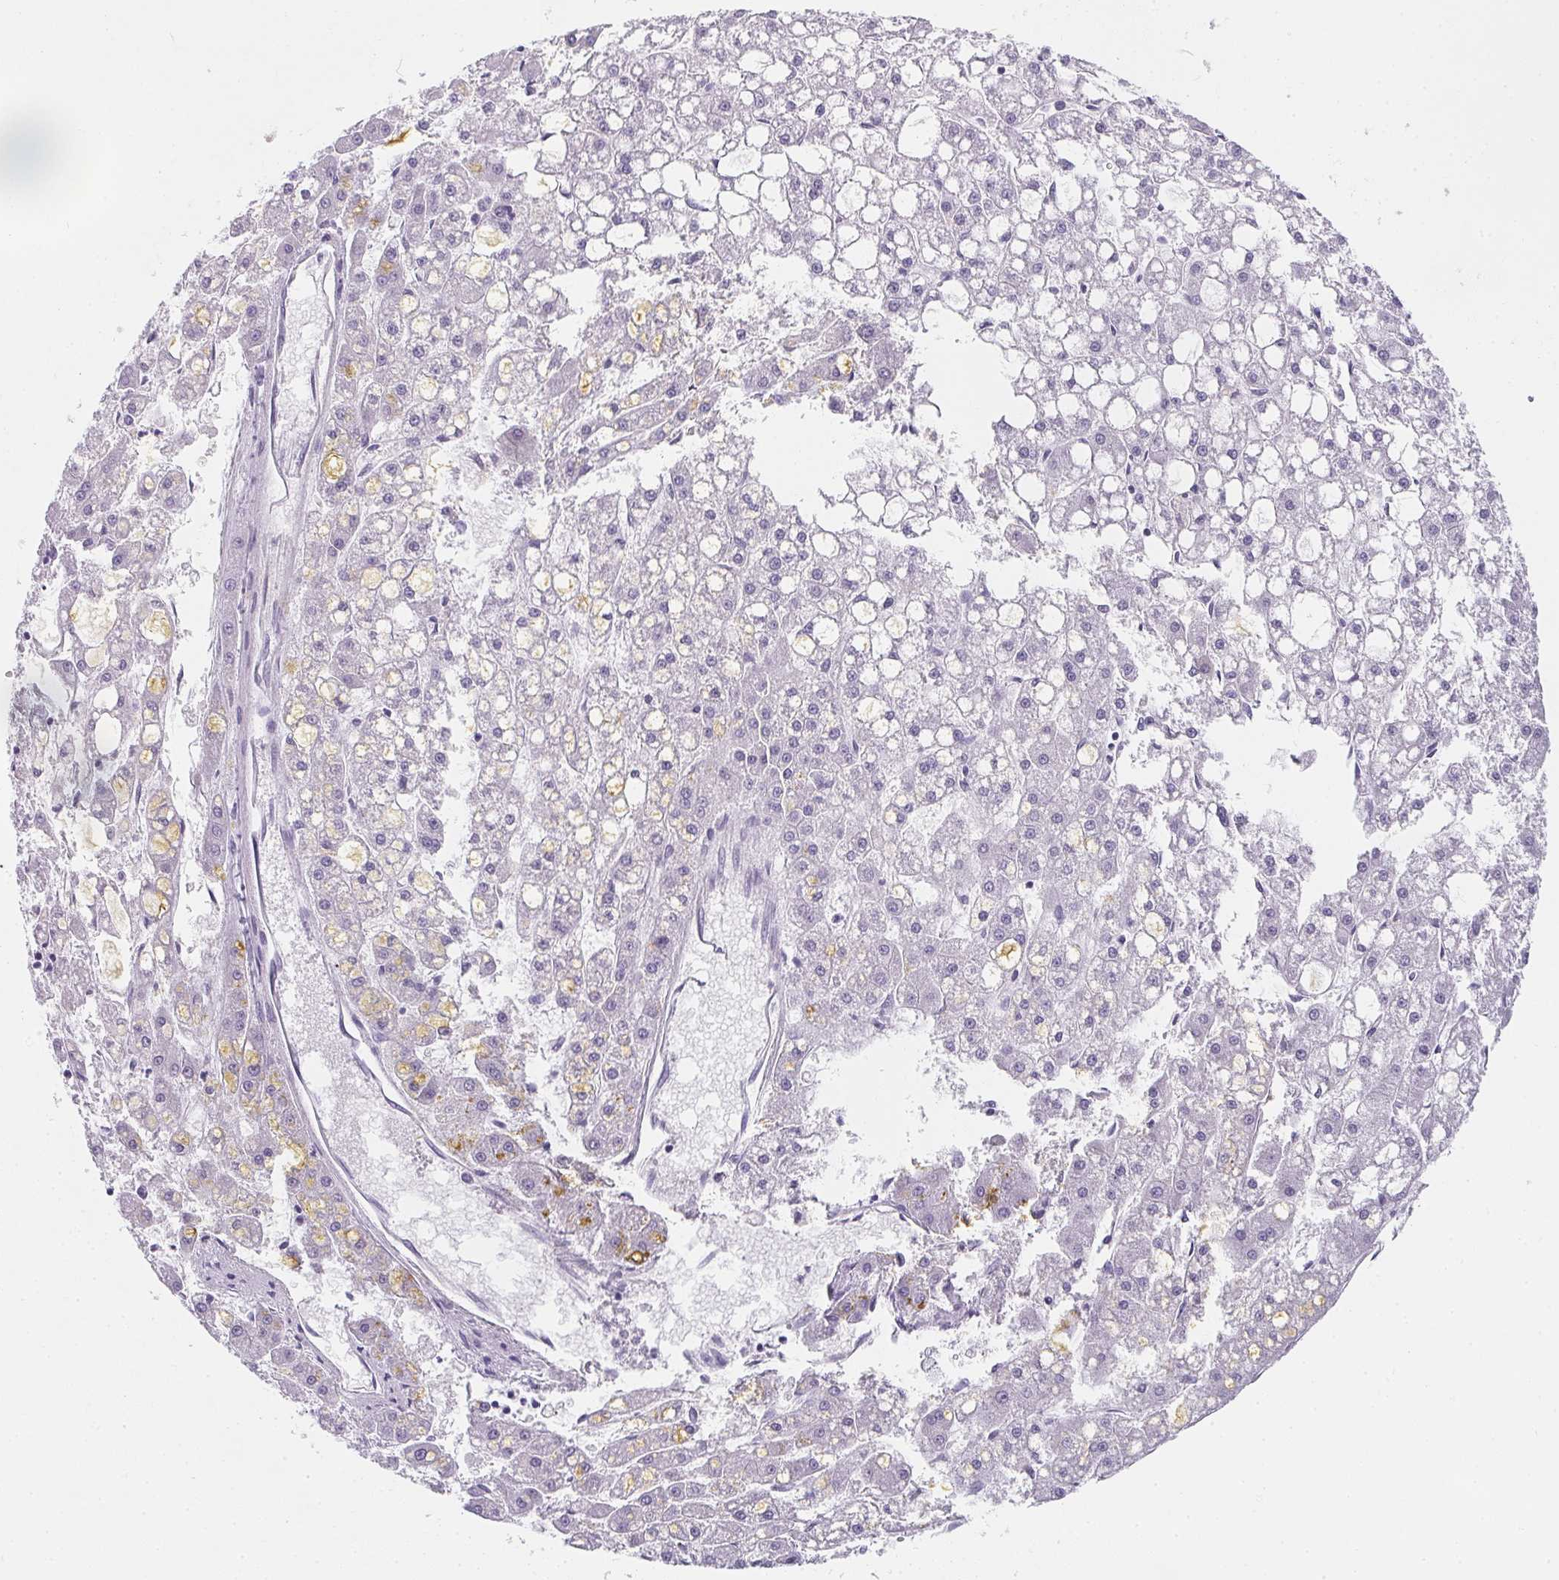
{"staining": {"intensity": "negative", "quantity": "none", "location": "none"}, "tissue": "liver cancer", "cell_type": "Tumor cells", "image_type": "cancer", "snomed": [{"axis": "morphology", "description": "Carcinoma, Hepatocellular, NOS"}, {"axis": "topography", "description": "Liver"}], "caption": "Human hepatocellular carcinoma (liver) stained for a protein using immunohistochemistry exhibits no positivity in tumor cells.", "gene": "MAP1A", "patient": {"sex": "male", "age": 67}}